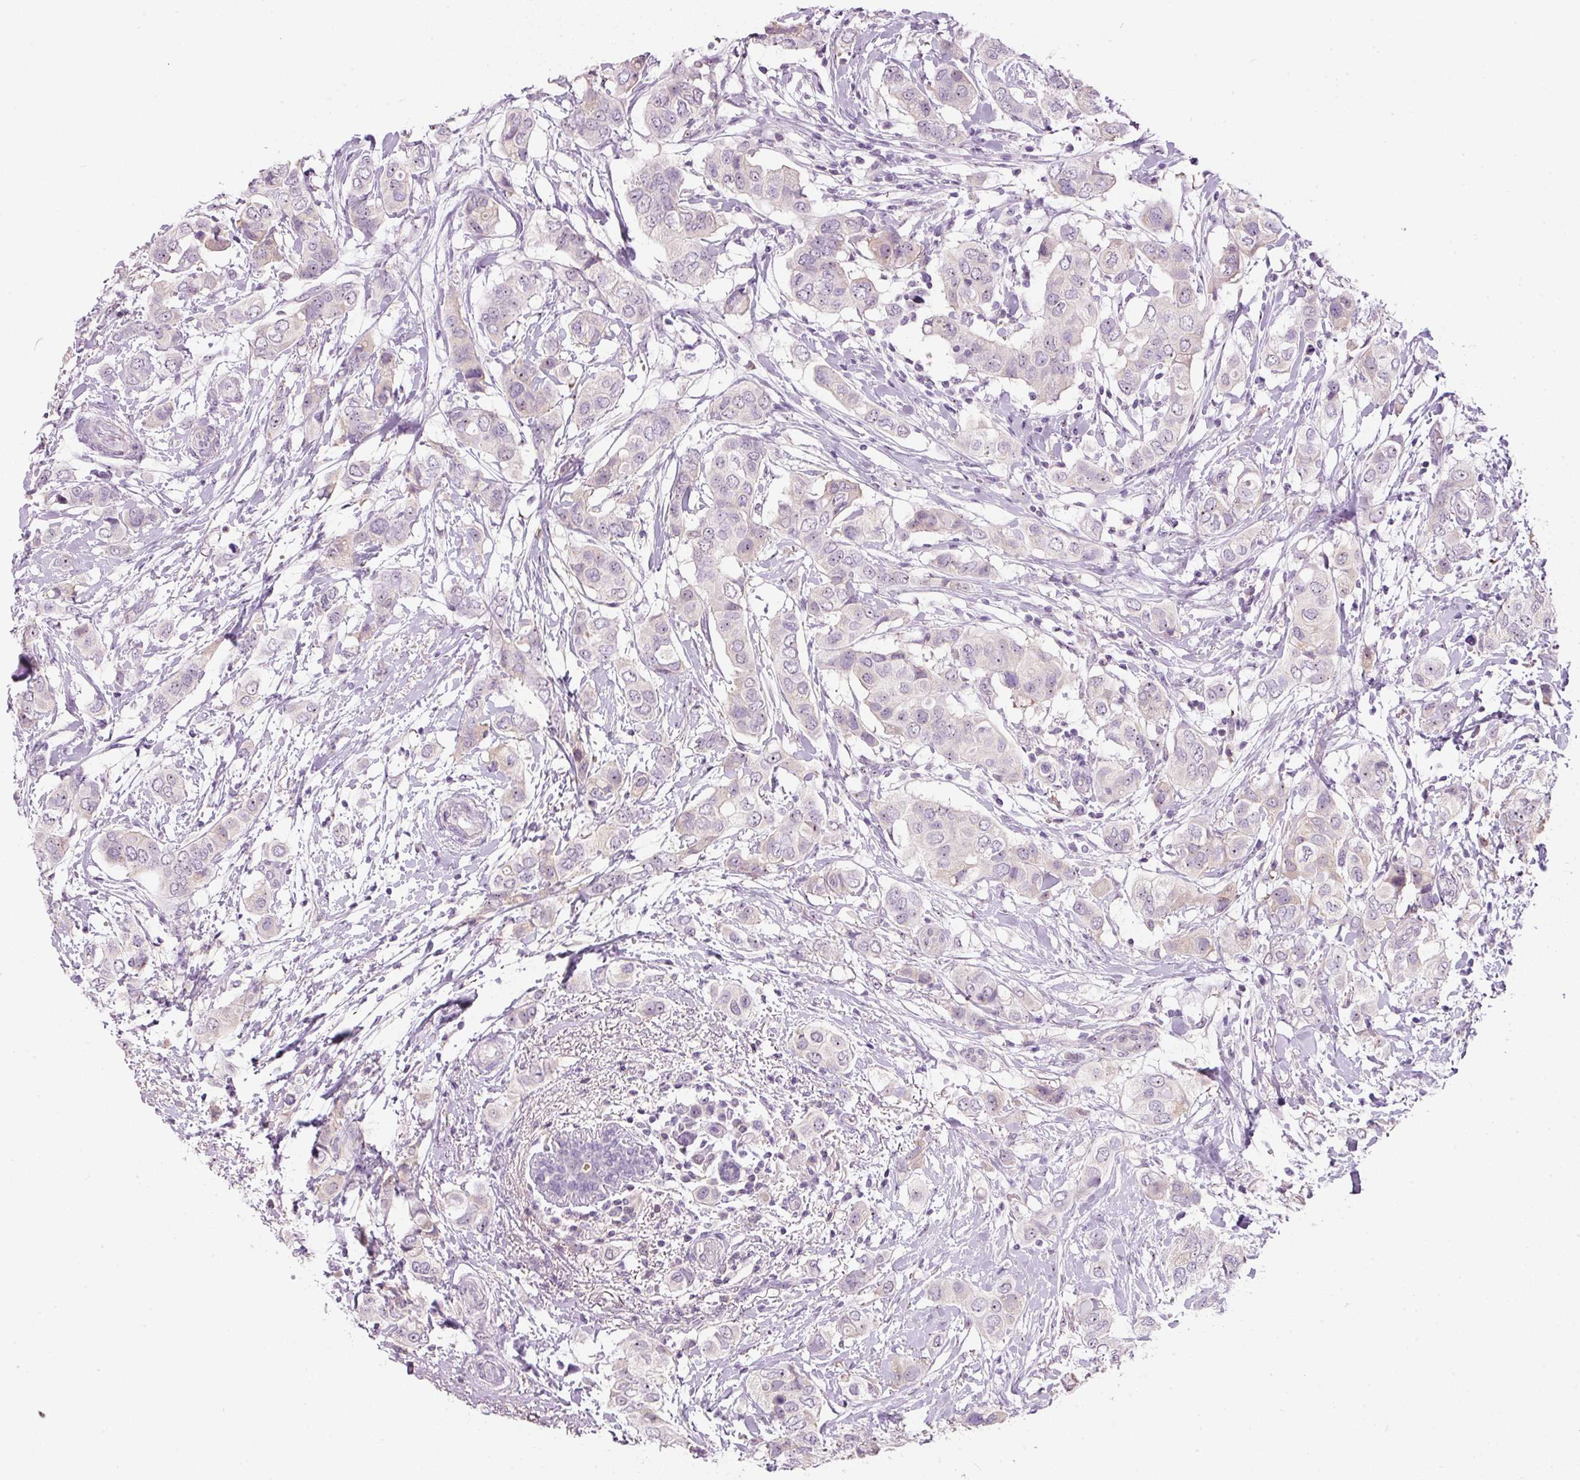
{"staining": {"intensity": "negative", "quantity": "none", "location": "none"}, "tissue": "breast cancer", "cell_type": "Tumor cells", "image_type": "cancer", "snomed": [{"axis": "morphology", "description": "Lobular carcinoma"}, {"axis": "topography", "description": "Breast"}], "caption": "Immunohistochemical staining of breast cancer (lobular carcinoma) demonstrates no significant positivity in tumor cells. The staining is performed using DAB (3,3'-diaminobenzidine) brown chromogen with nuclei counter-stained in using hematoxylin.", "gene": "TMEM37", "patient": {"sex": "female", "age": 51}}